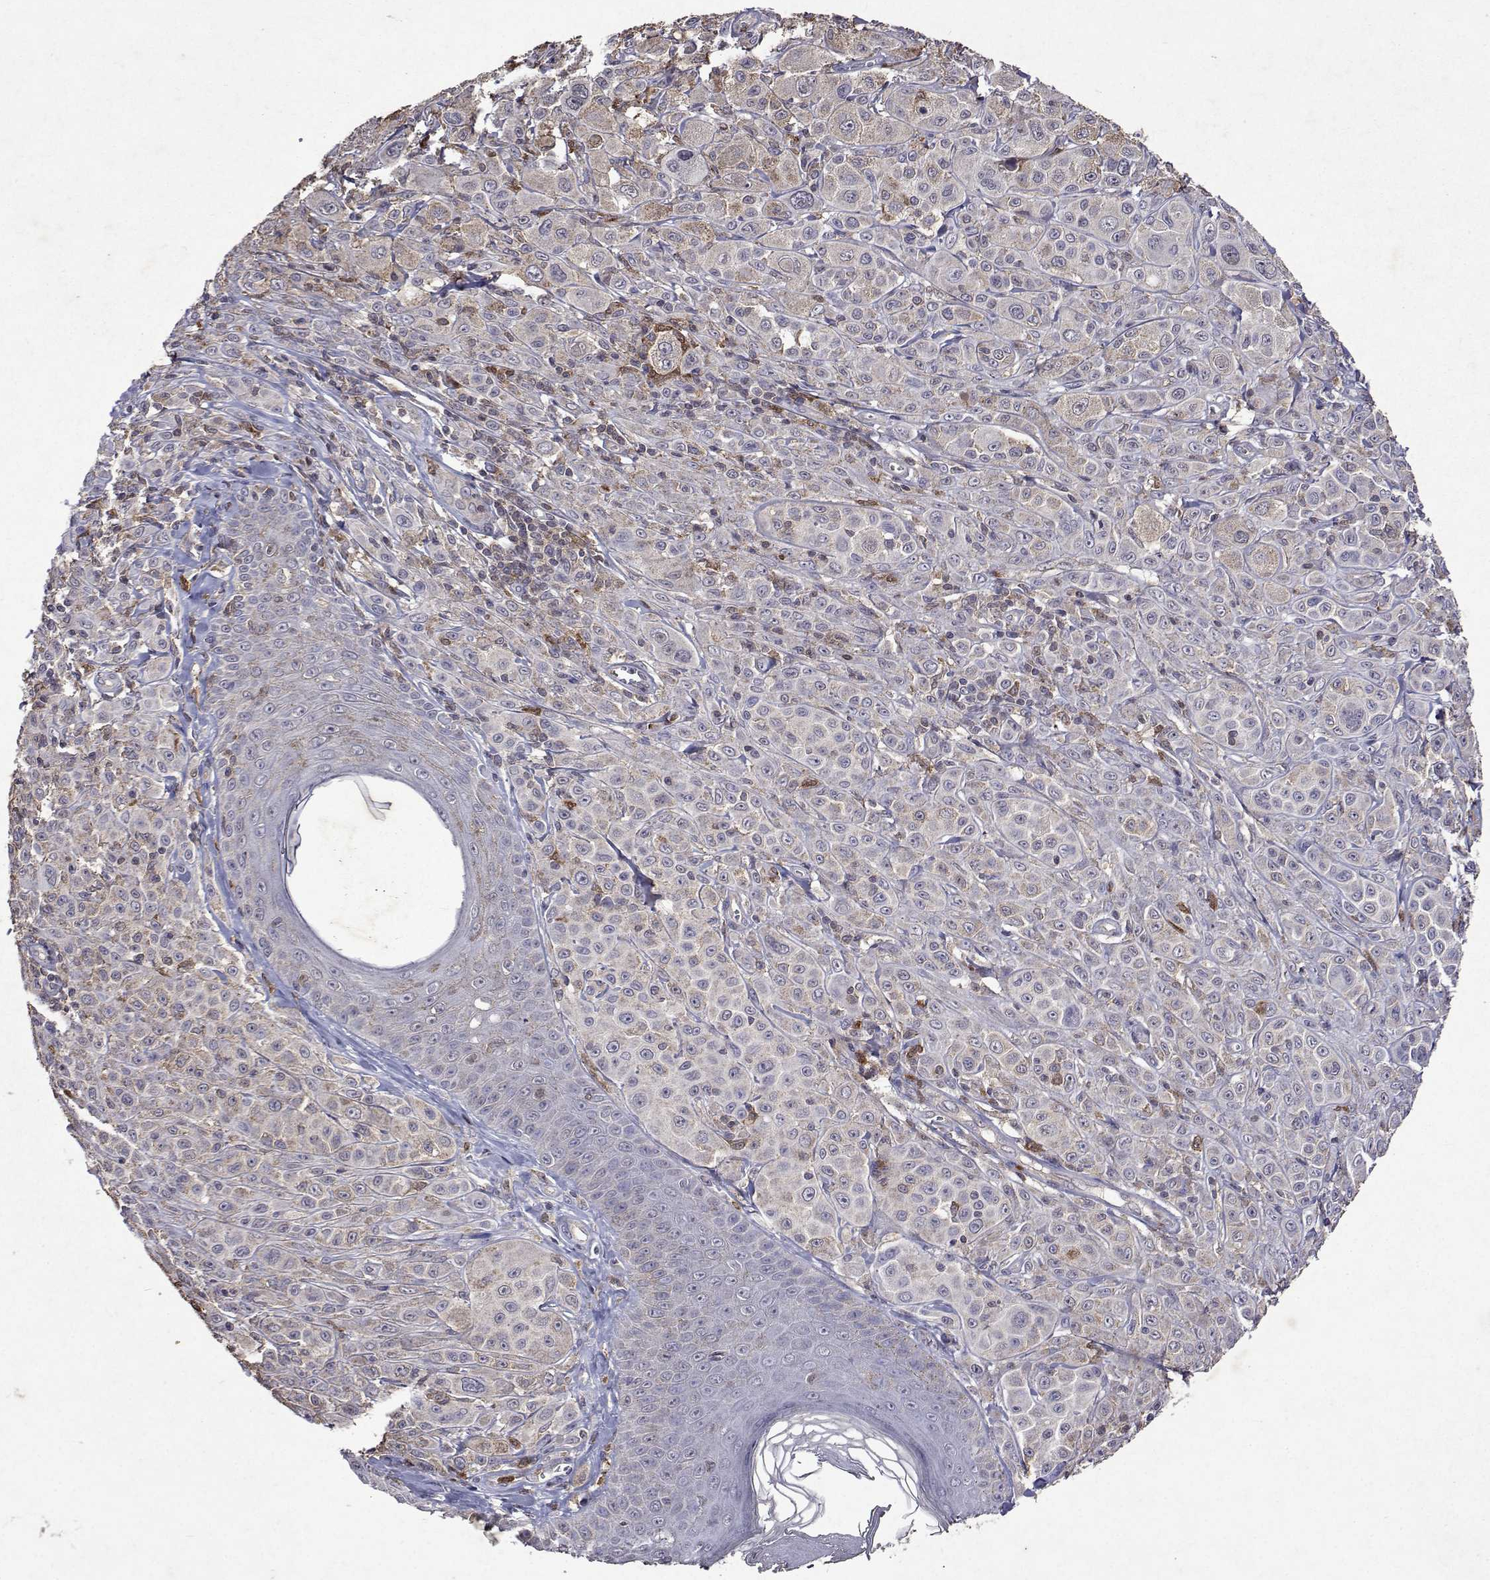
{"staining": {"intensity": "weak", "quantity": ">75%", "location": "cytoplasmic/membranous"}, "tissue": "melanoma", "cell_type": "Tumor cells", "image_type": "cancer", "snomed": [{"axis": "morphology", "description": "Malignant melanoma, NOS"}, {"axis": "topography", "description": "Skin"}], "caption": "IHC image of neoplastic tissue: human malignant melanoma stained using immunohistochemistry shows low levels of weak protein expression localized specifically in the cytoplasmic/membranous of tumor cells, appearing as a cytoplasmic/membranous brown color.", "gene": "APAF1", "patient": {"sex": "male", "age": 67}}